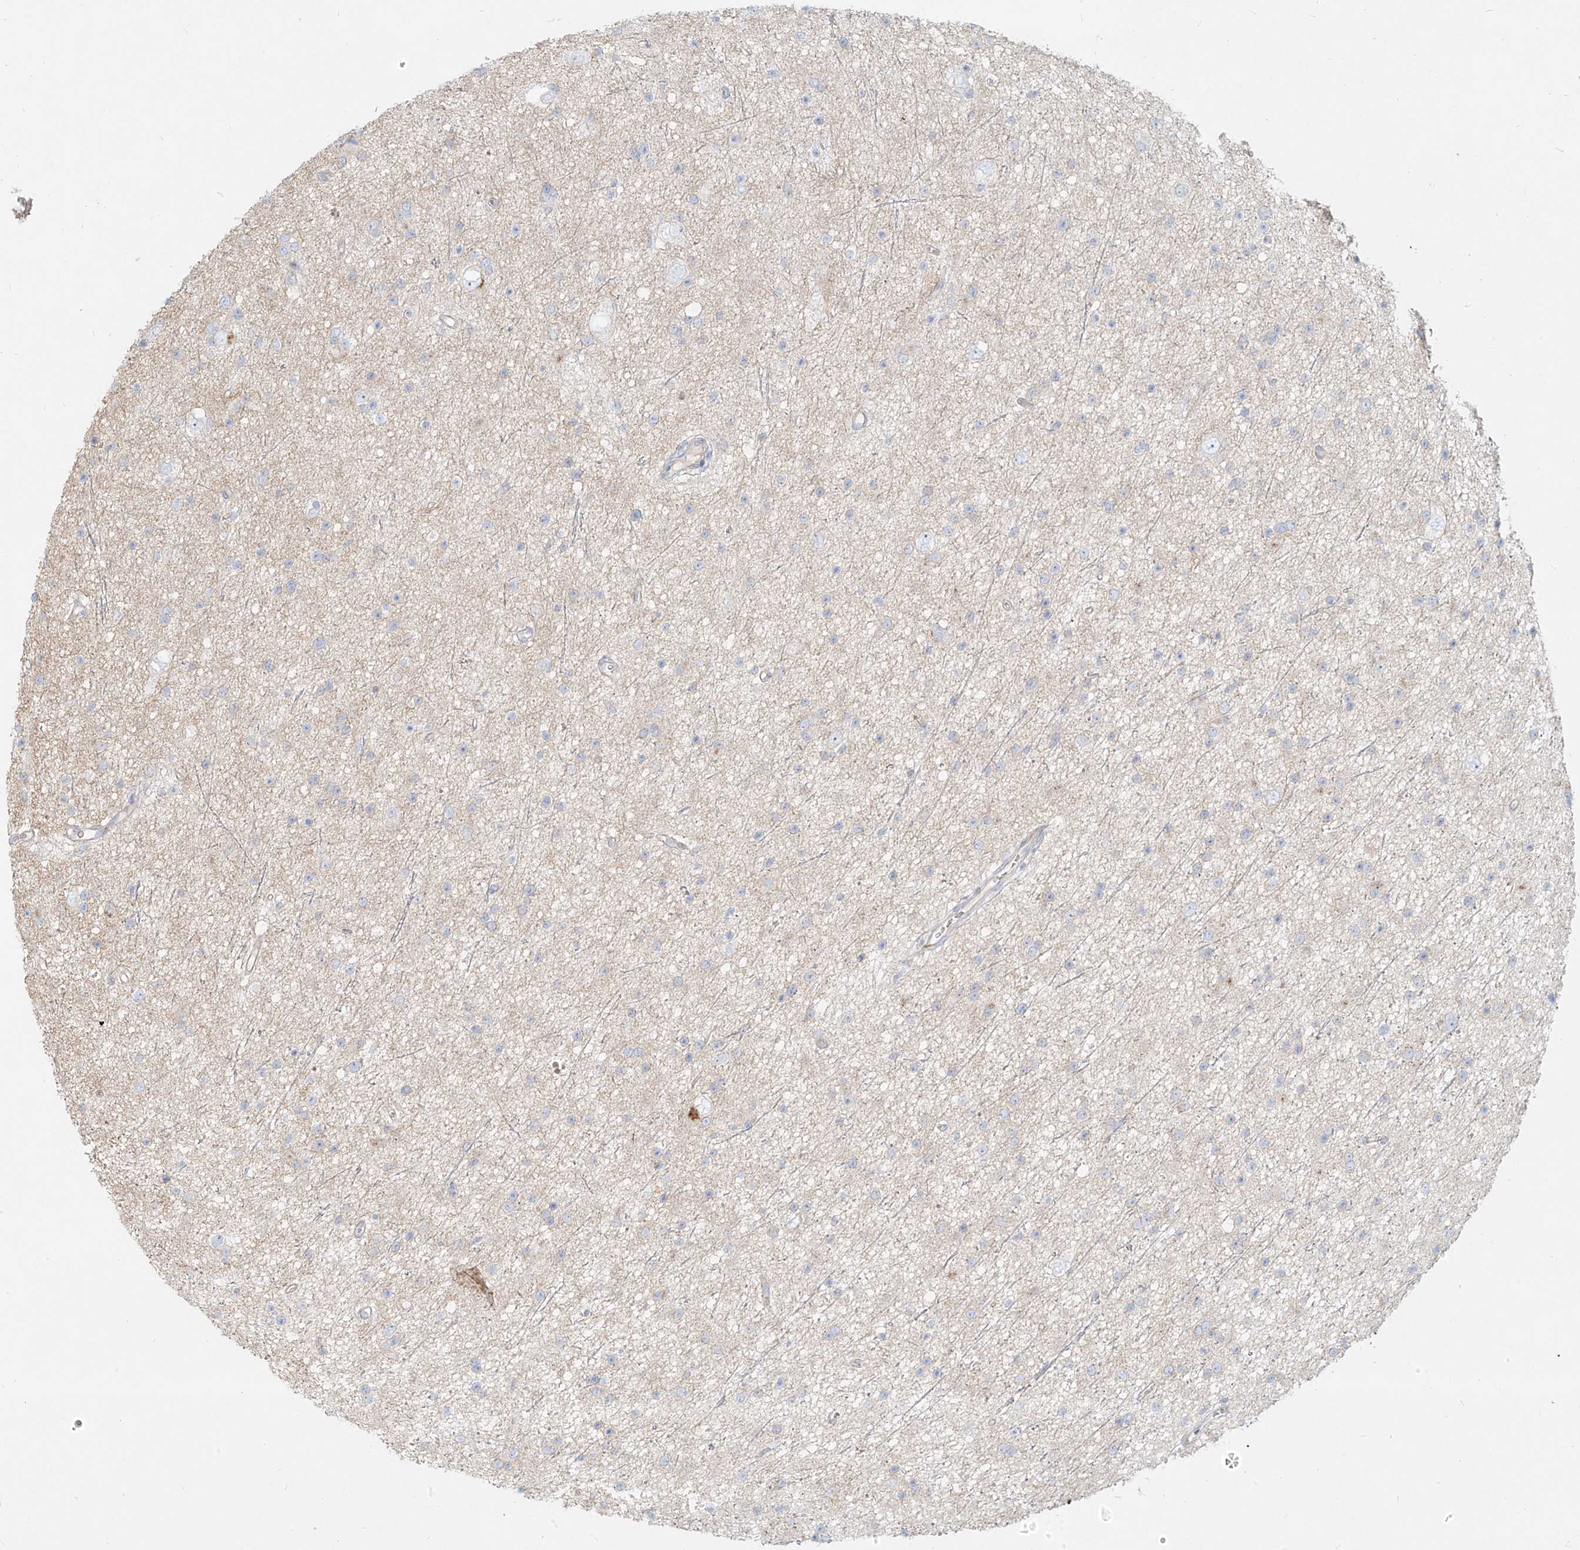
{"staining": {"intensity": "negative", "quantity": "none", "location": "none"}, "tissue": "glioma", "cell_type": "Tumor cells", "image_type": "cancer", "snomed": [{"axis": "morphology", "description": "Glioma, malignant, Low grade"}, {"axis": "topography", "description": "Cerebral cortex"}], "caption": "Immunohistochemical staining of human glioma exhibits no significant positivity in tumor cells. Brightfield microscopy of immunohistochemistry stained with DAB (brown) and hematoxylin (blue), captured at high magnification.", "gene": "MTX2", "patient": {"sex": "female", "age": 39}}